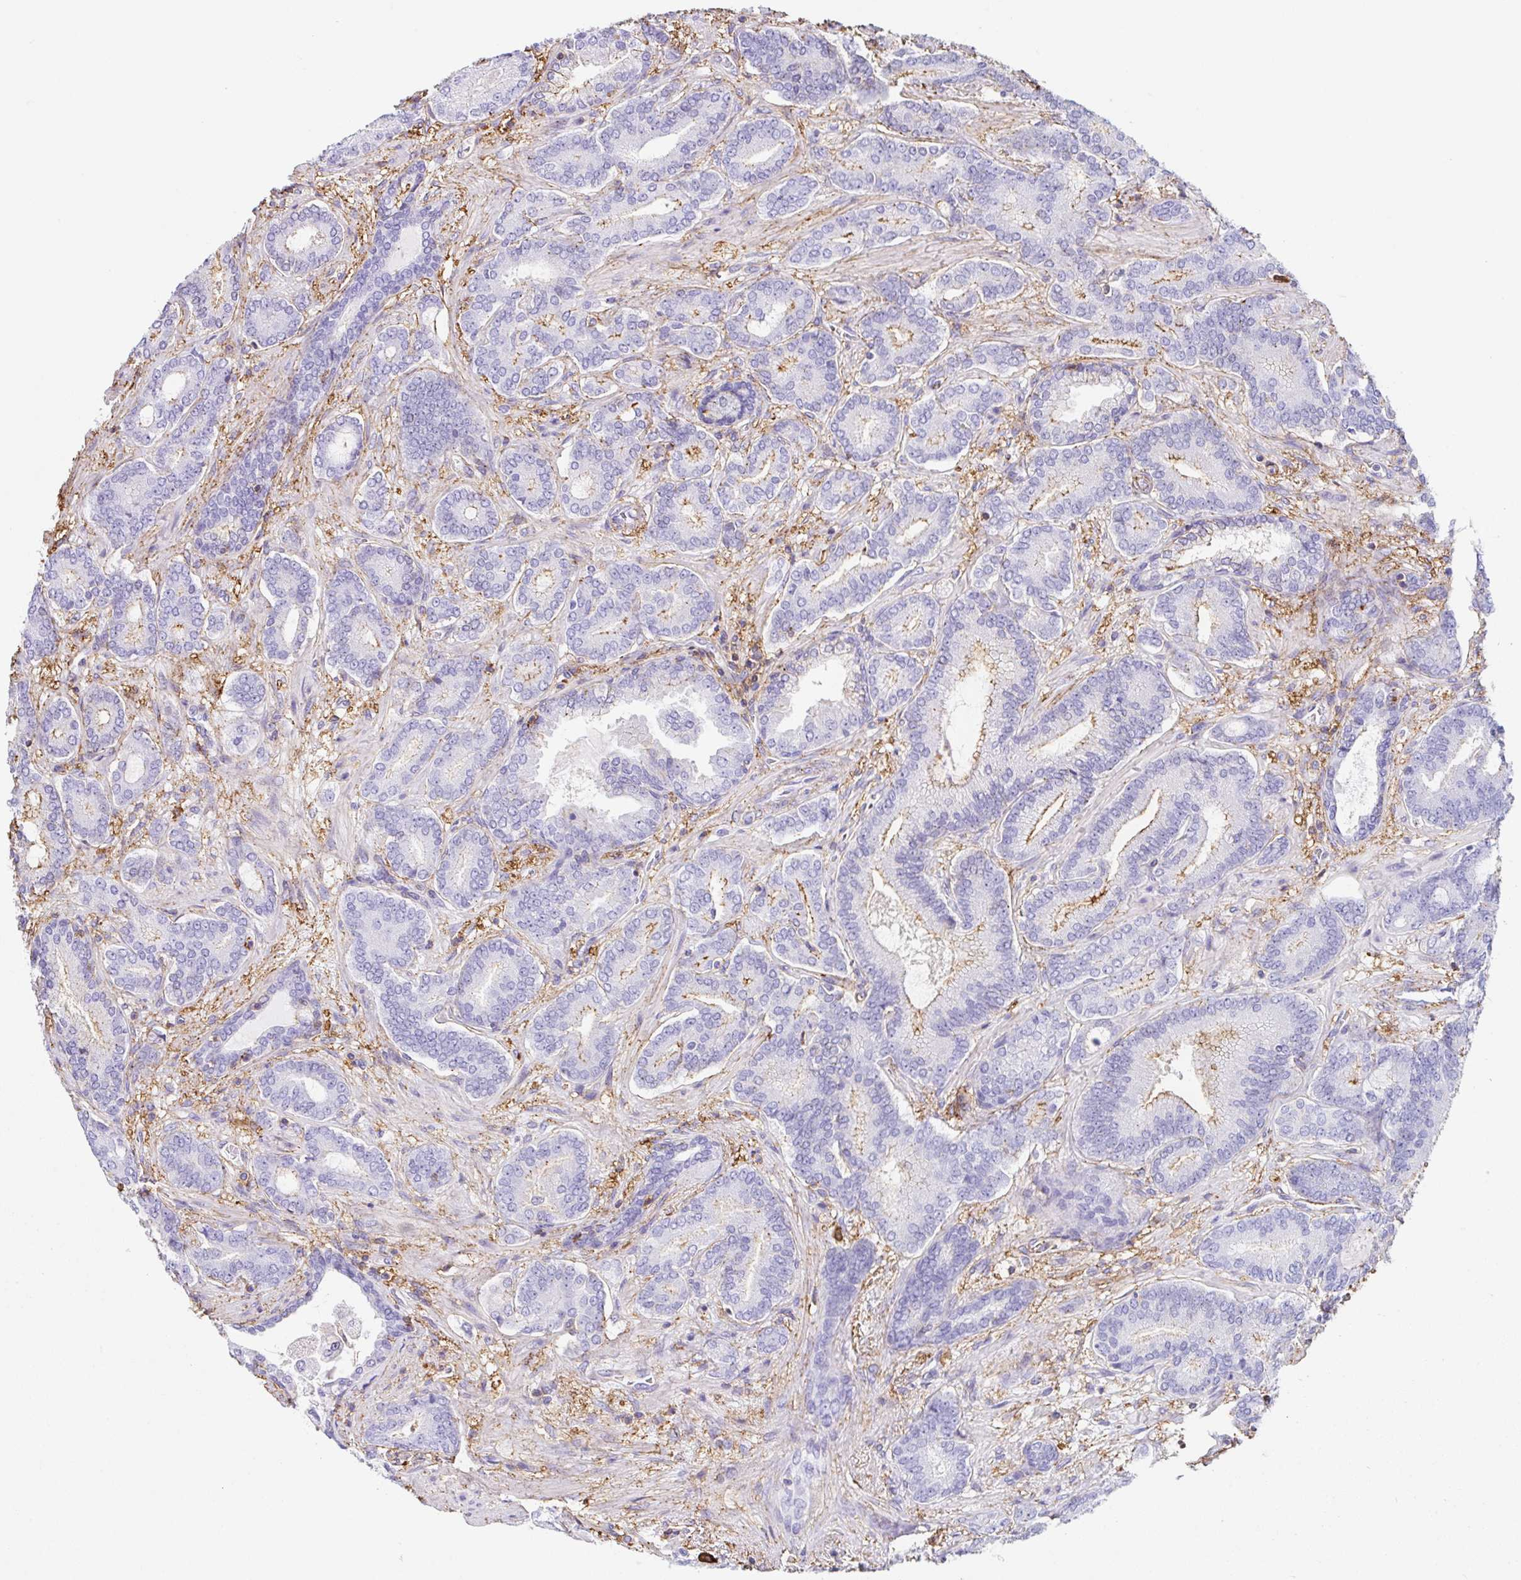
{"staining": {"intensity": "moderate", "quantity": "<25%", "location": "cytoplasmic/membranous"}, "tissue": "prostate cancer", "cell_type": "Tumor cells", "image_type": "cancer", "snomed": [{"axis": "morphology", "description": "Adenocarcinoma, High grade"}, {"axis": "topography", "description": "Prostate"}], "caption": "DAB (3,3'-diaminobenzidine) immunohistochemical staining of human prostate cancer shows moderate cytoplasmic/membranous protein positivity in about <25% of tumor cells. (brown staining indicates protein expression, while blue staining denotes nuclei).", "gene": "MTTP", "patient": {"sex": "male", "age": 62}}